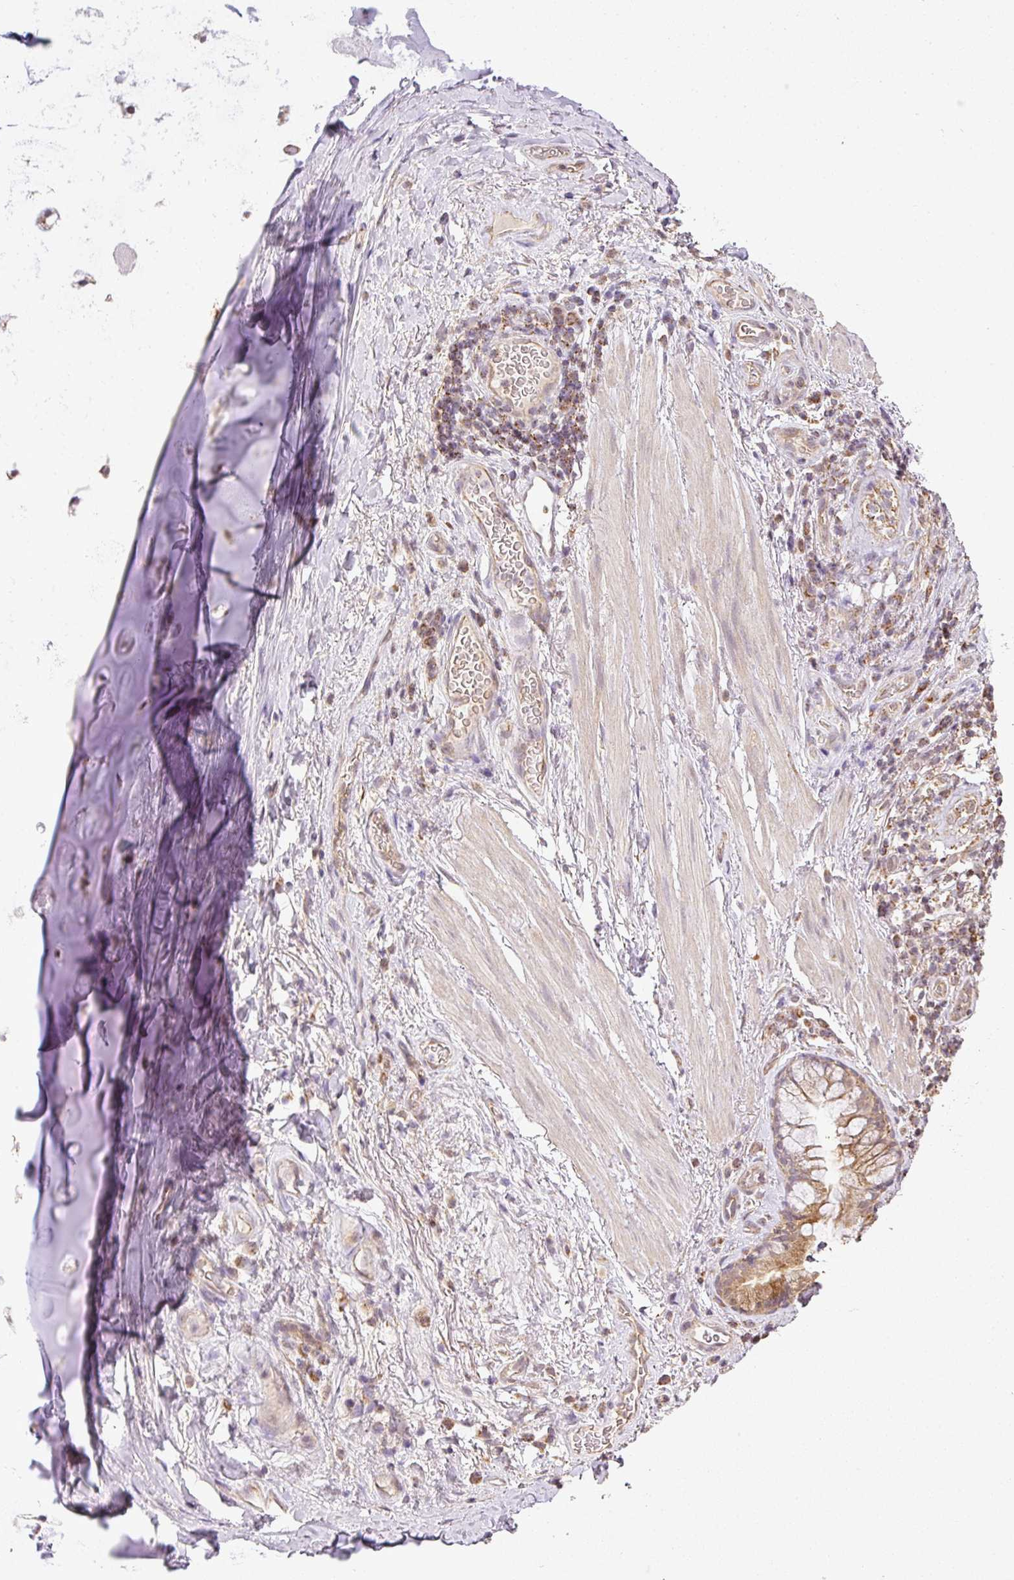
{"staining": {"intensity": "moderate", "quantity": "25%-75%", "location": "cytoplasmic/membranous"}, "tissue": "soft tissue", "cell_type": "Chondrocytes", "image_type": "normal", "snomed": [{"axis": "morphology", "description": "Normal tissue, NOS"}, {"axis": "topography", "description": "Cartilage tissue"}, {"axis": "topography", "description": "Bronchus"}], "caption": "Protein staining of normal soft tissue demonstrates moderate cytoplasmic/membranous expression in about 25%-75% of chondrocytes. The staining was performed using DAB (3,3'-diaminobenzidine) to visualize the protein expression in brown, while the nuclei were stained in blue with hematoxylin (Magnification: 20x).", "gene": "MYOM2", "patient": {"sex": "male", "age": 58}}